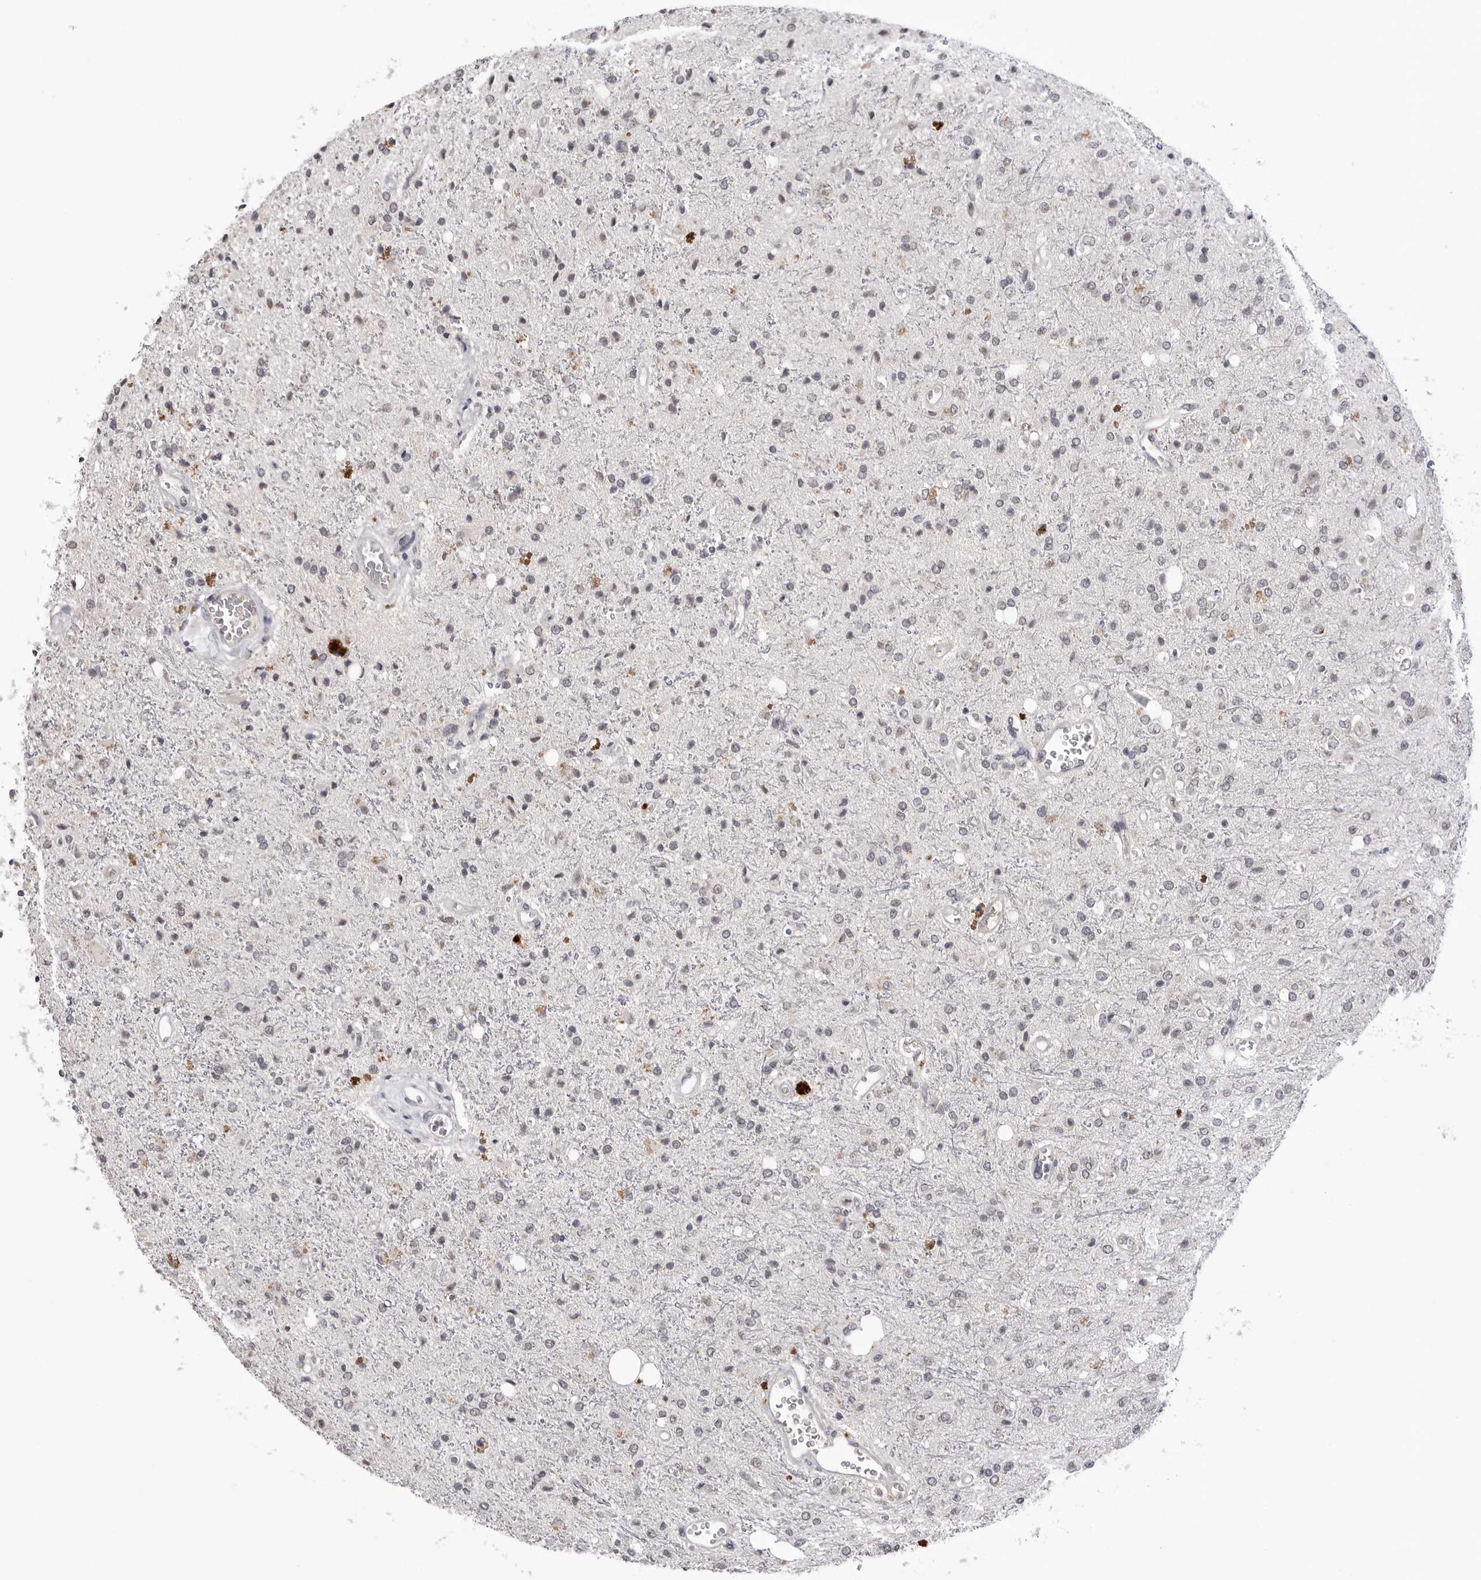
{"staining": {"intensity": "negative", "quantity": "none", "location": "none"}, "tissue": "glioma", "cell_type": "Tumor cells", "image_type": "cancer", "snomed": [{"axis": "morphology", "description": "Glioma, malignant, High grade"}, {"axis": "topography", "description": "Brain"}], "caption": "Tumor cells show no significant protein staining in glioma. Nuclei are stained in blue.", "gene": "CDK20", "patient": {"sex": "male", "age": 47}}